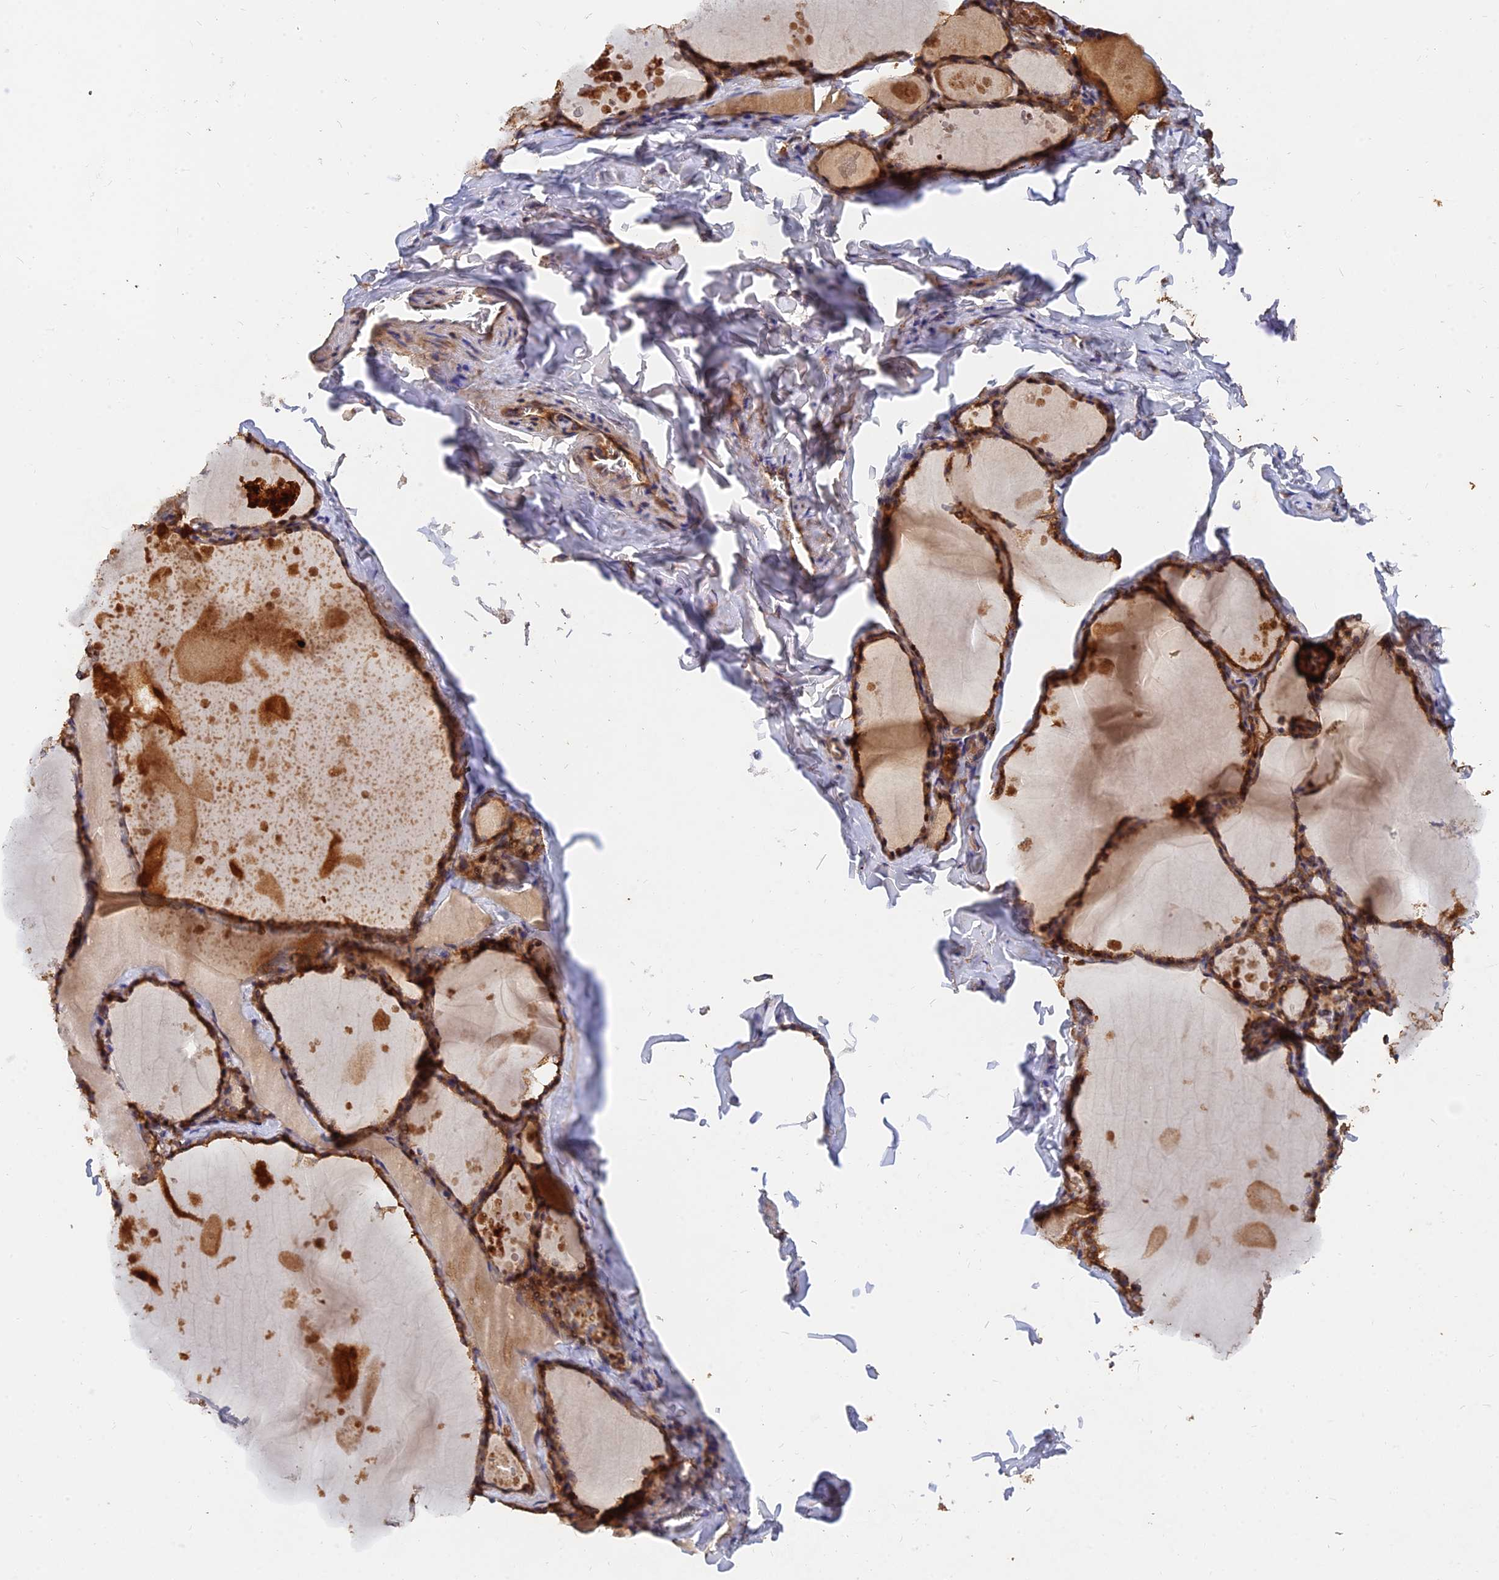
{"staining": {"intensity": "strong", "quantity": ">75%", "location": "cytoplasmic/membranous"}, "tissue": "thyroid gland", "cell_type": "Glandular cells", "image_type": "normal", "snomed": [{"axis": "morphology", "description": "Normal tissue, NOS"}, {"axis": "topography", "description": "Thyroid gland"}], "caption": "Immunohistochemistry photomicrograph of unremarkable thyroid gland: human thyroid gland stained using IHC shows high levels of strong protein expression localized specifically in the cytoplasmic/membranous of glandular cells, appearing as a cytoplasmic/membranous brown color.", "gene": "SLC38A11", "patient": {"sex": "male", "age": 56}}